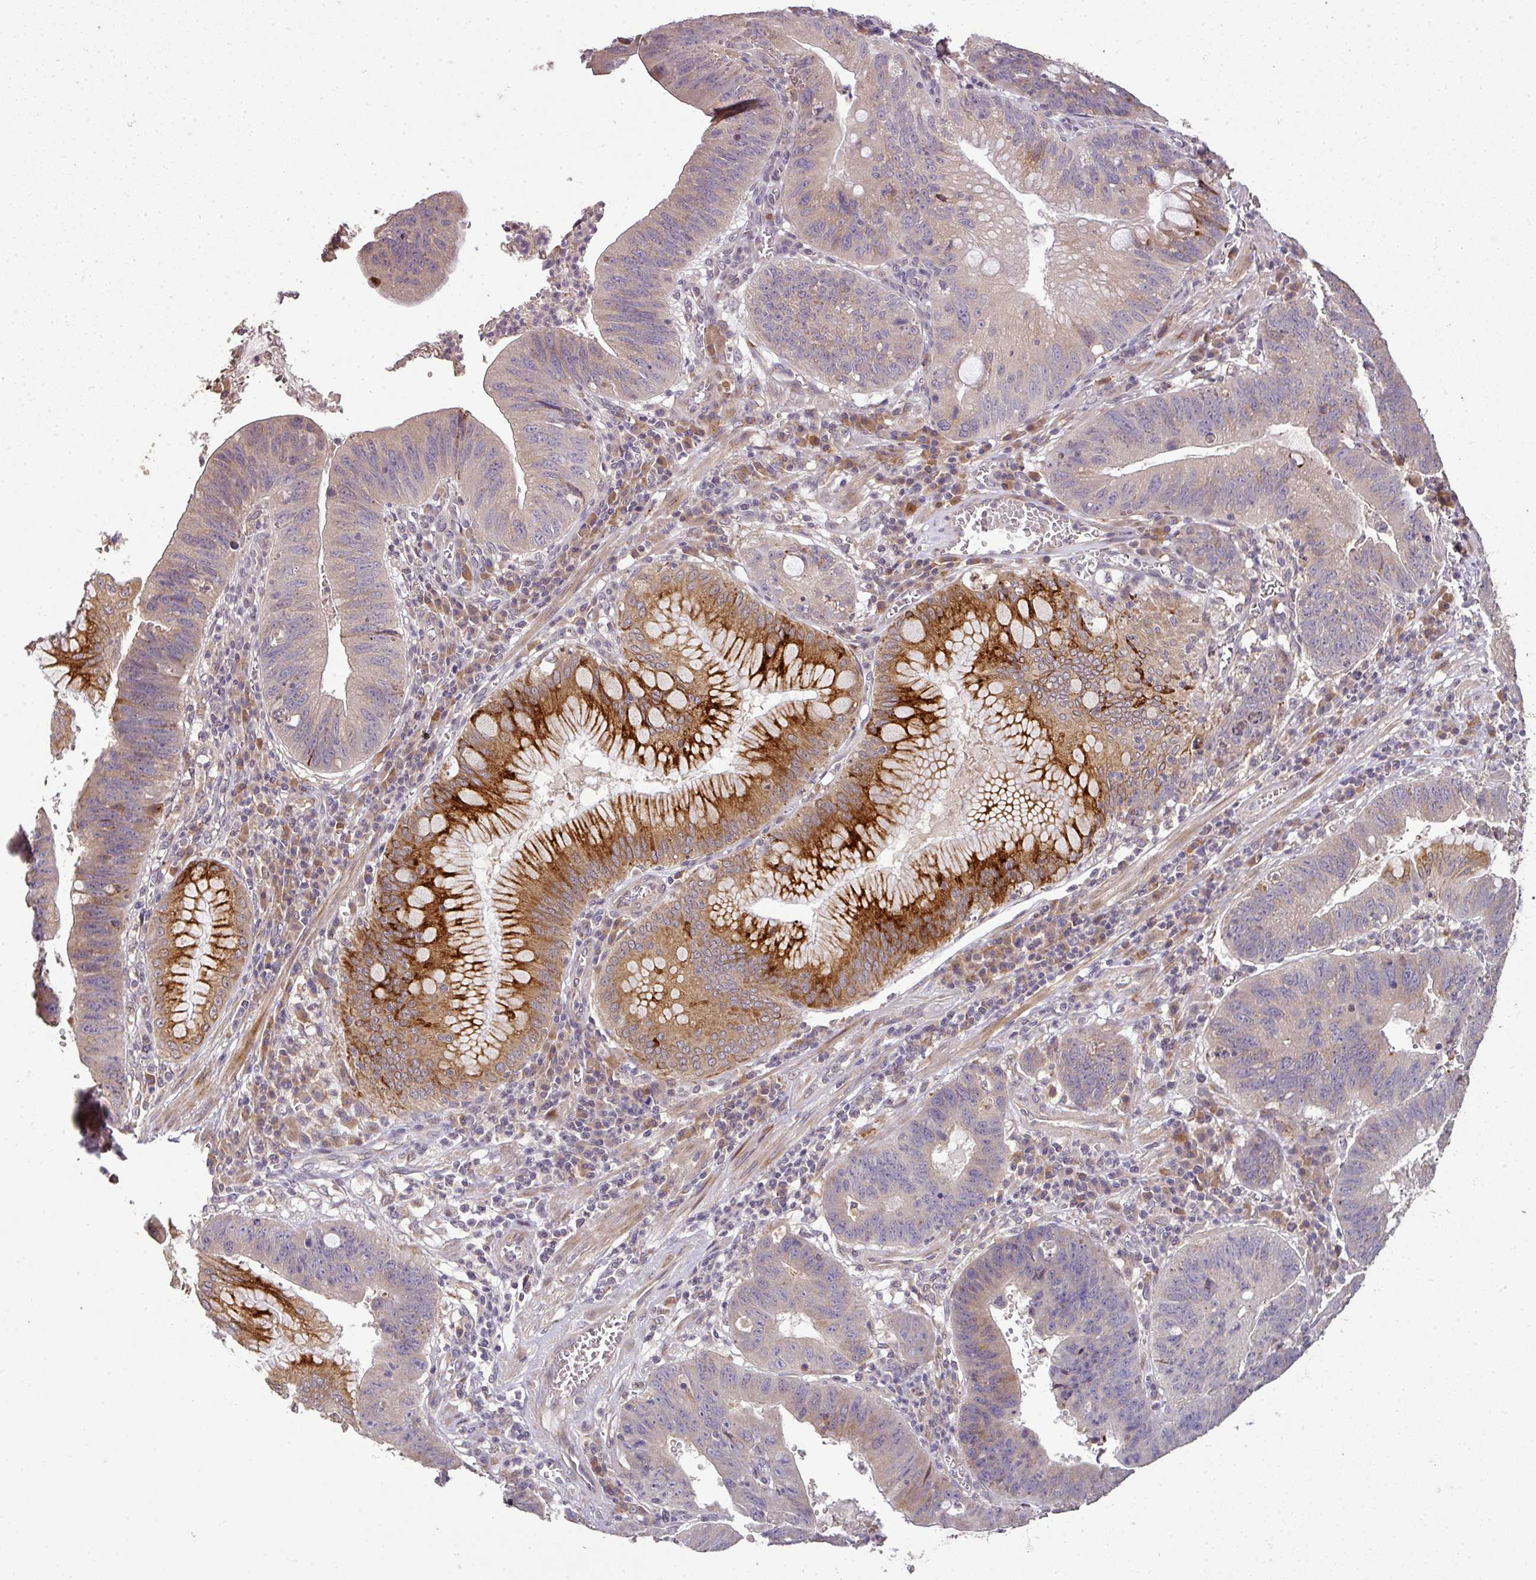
{"staining": {"intensity": "strong", "quantity": "<25%", "location": "cytoplasmic/membranous"}, "tissue": "stomach cancer", "cell_type": "Tumor cells", "image_type": "cancer", "snomed": [{"axis": "morphology", "description": "Adenocarcinoma, NOS"}, {"axis": "topography", "description": "Stomach"}], "caption": "Immunohistochemical staining of human adenocarcinoma (stomach) reveals medium levels of strong cytoplasmic/membranous staining in approximately <25% of tumor cells.", "gene": "SPCS3", "patient": {"sex": "male", "age": 59}}